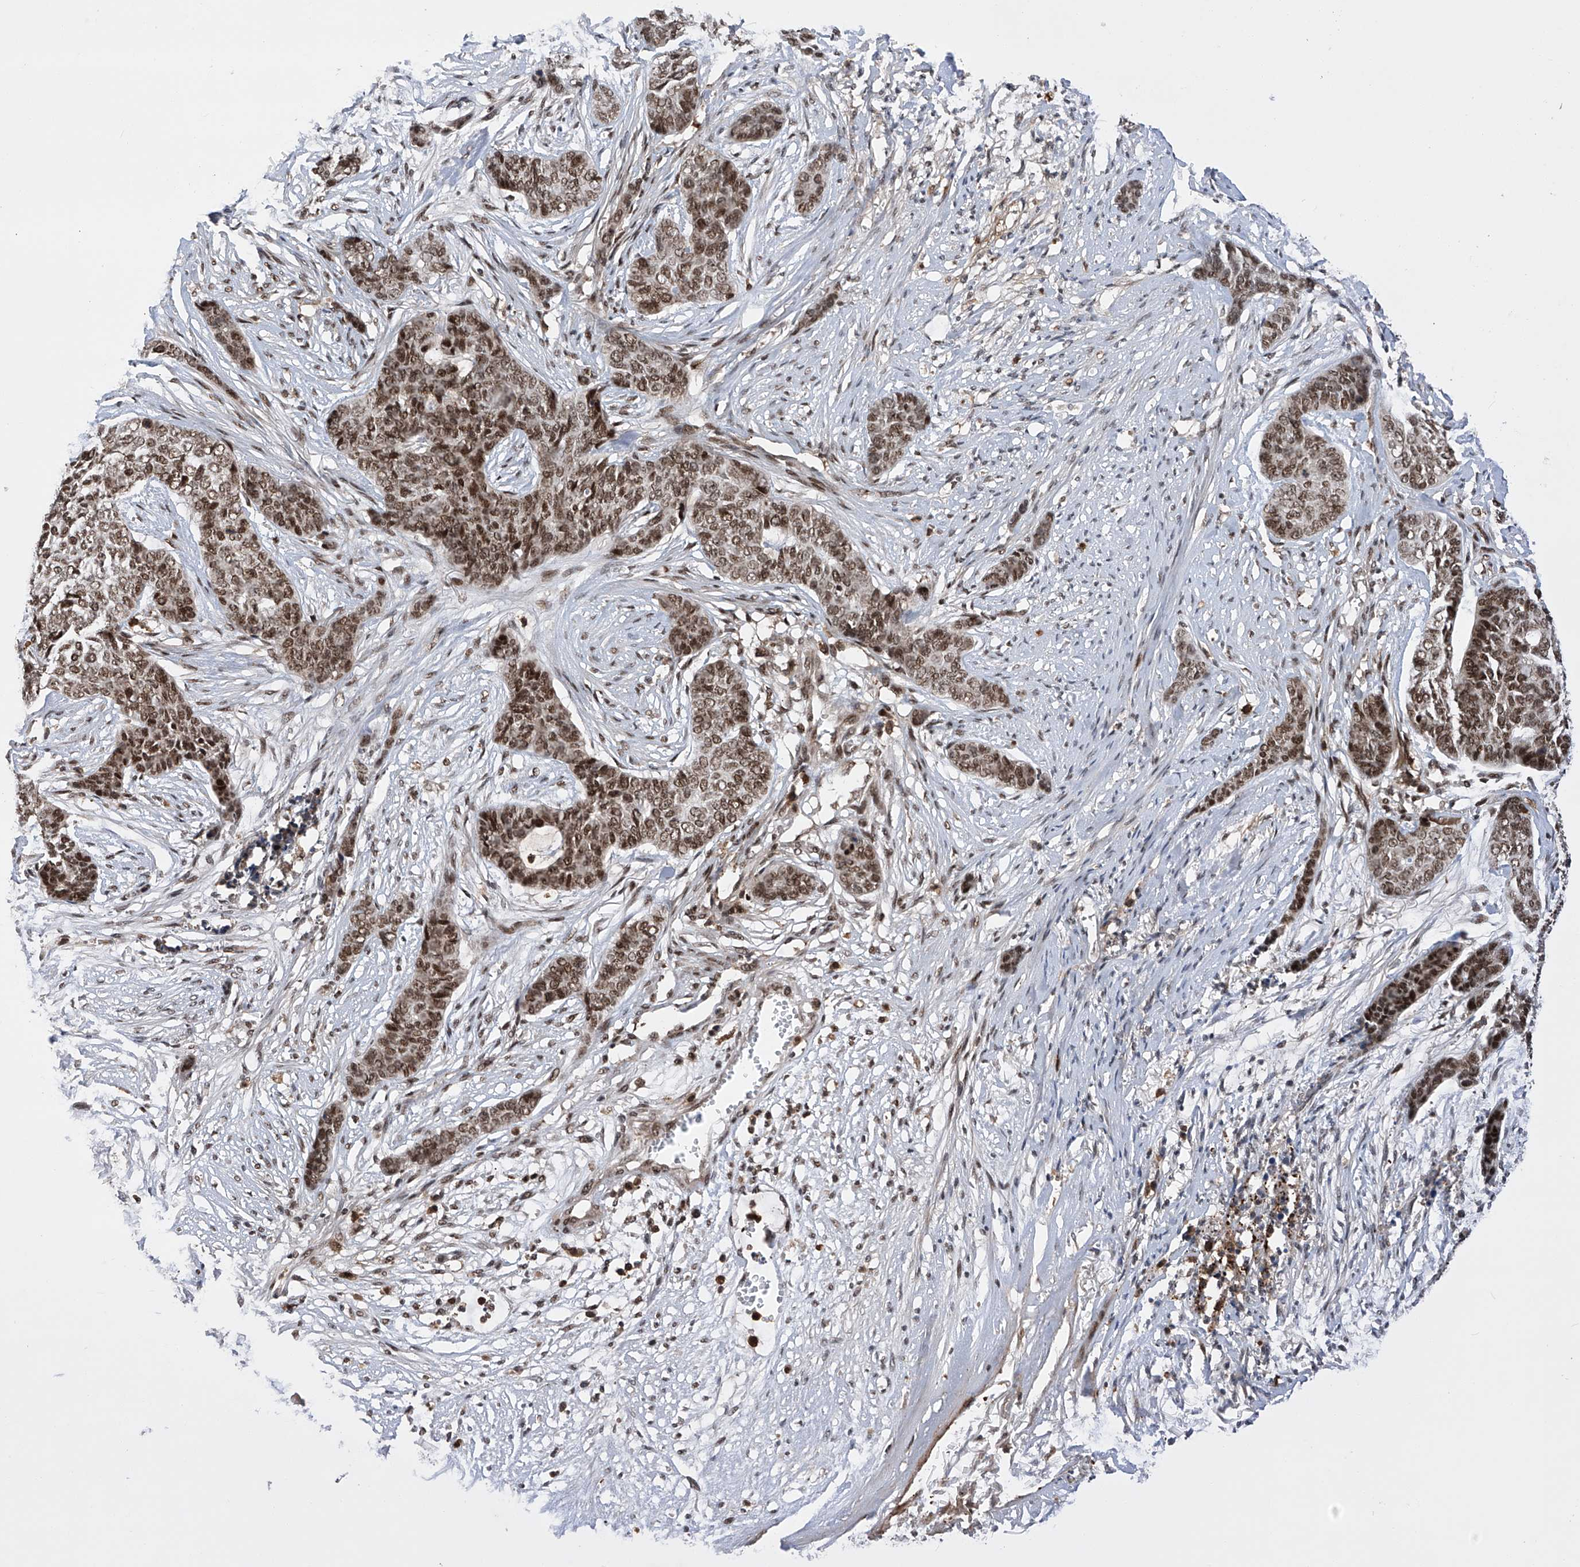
{"staining": {"intensity": "moderate", "quantity": ">75%", "location": "nuclear"}, "tissue": "skin cancer", "cell_type": "Tumor cells", "image_type": "cancer", "snomed": [{"axis": "morphology", "description": "Basal cell carcinoma"}, {"axis": "topography", "description": "Skin"}], "caption": "Skin cancer was stained to show a protein in brown. There is medium levels of moderate nuclear expression in approximately >75% of tumor cells. Ihc stains the protein of interest in brown and the nuclei are stained blue.", "gene": "ZNF280D", "patient": {"sex": "female", "age": 64}}